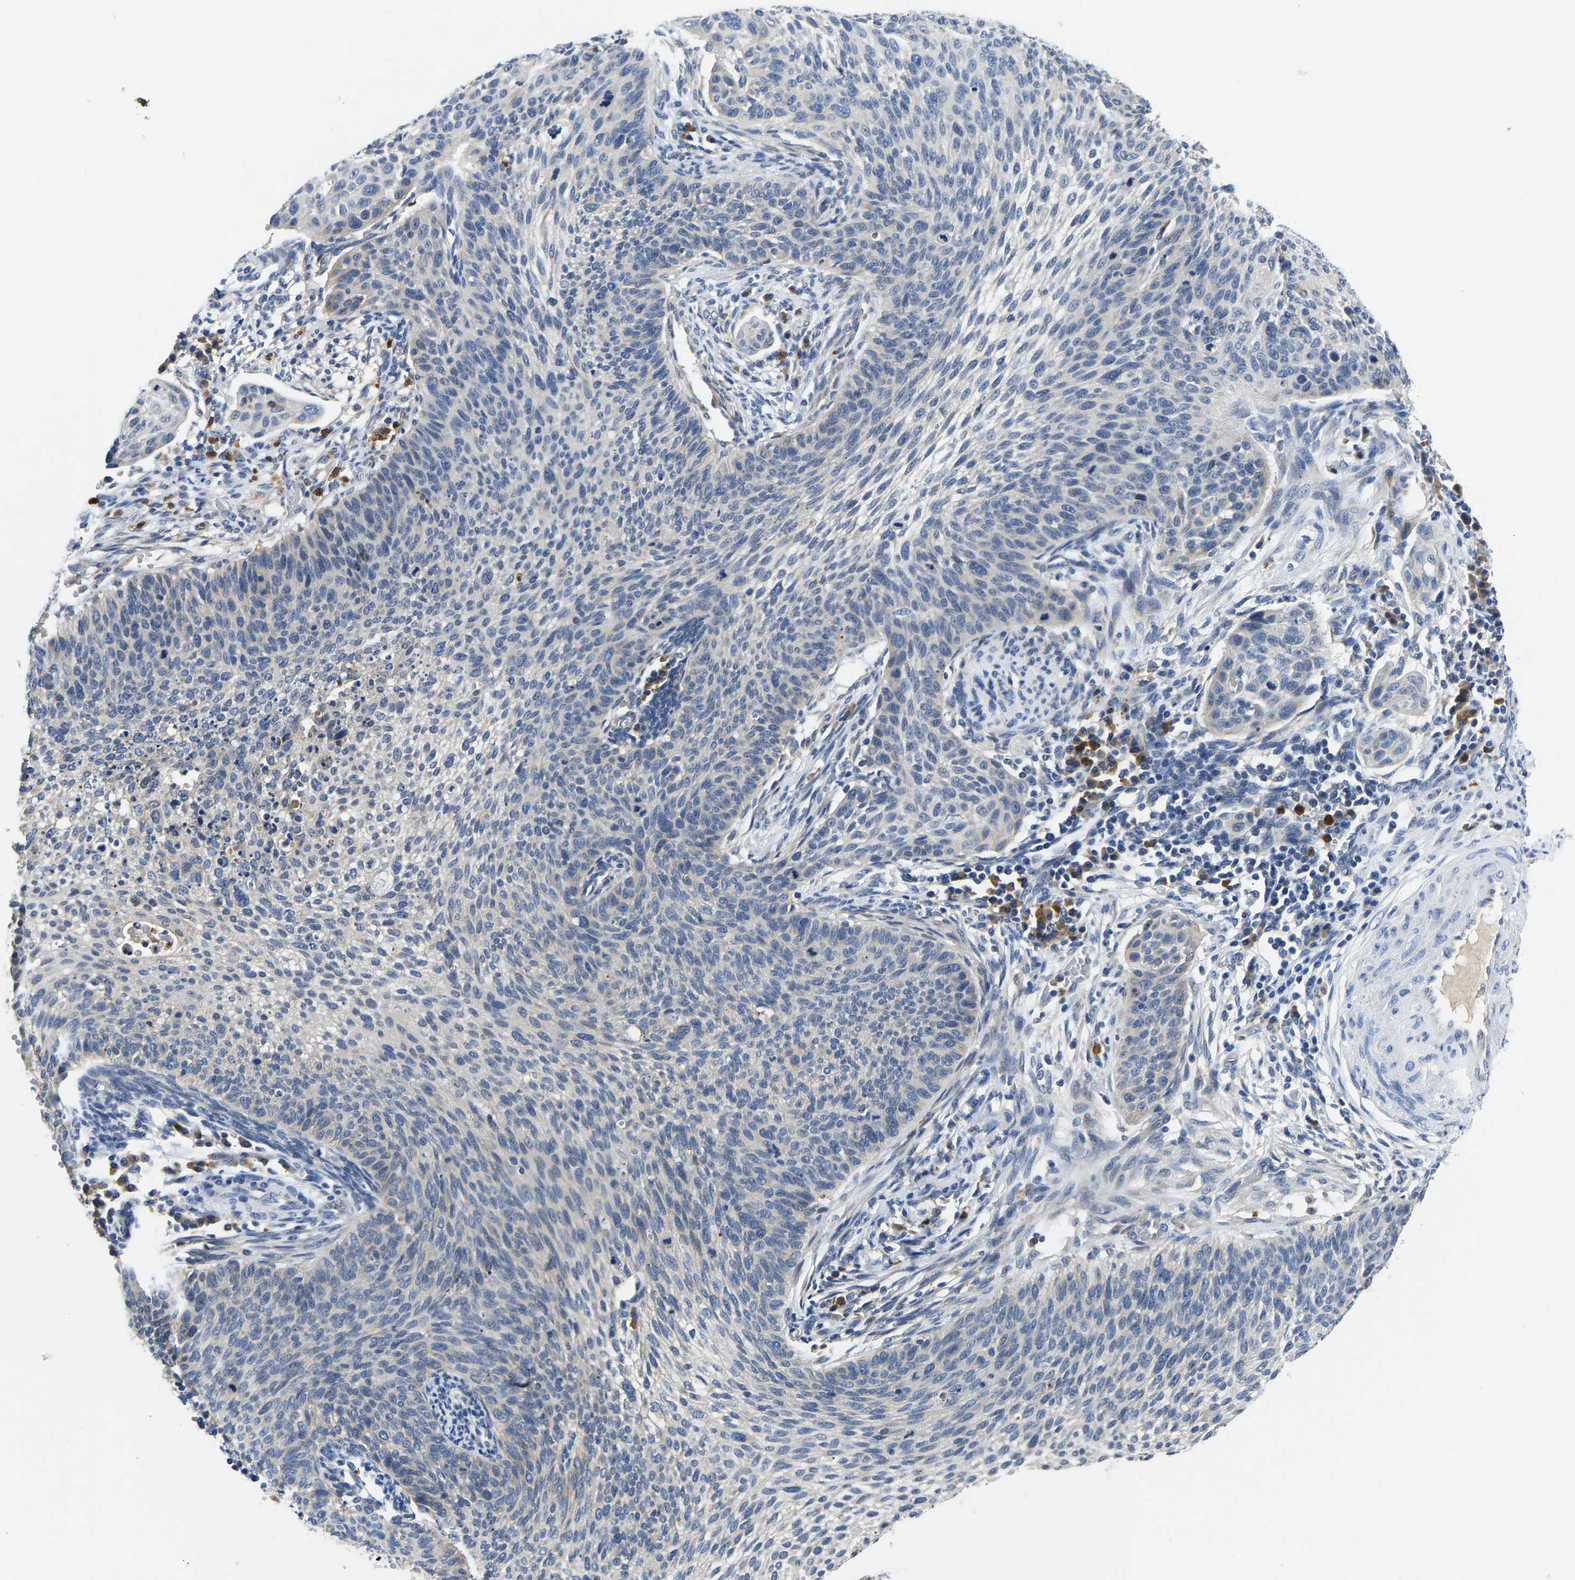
{"staining": {"intensity": "negative", "quantity": "none", "location": "none"}, "tissue": "cervical cancer", "cell_type": "Tumor cells", "image_type": "cancer", "snomed": [{"axis": "morphology", "description": "Squamous cell carcinoma, NOS"}, {"axis": "topography", "description": "Cervix"}], "caption": "Immunohistochemical staining of human cervical squamous cell carcinoma reveals no significant expression in tumor cells.", "gene": "TOR1B", "patient": {"sex": "female", "age": 70}}